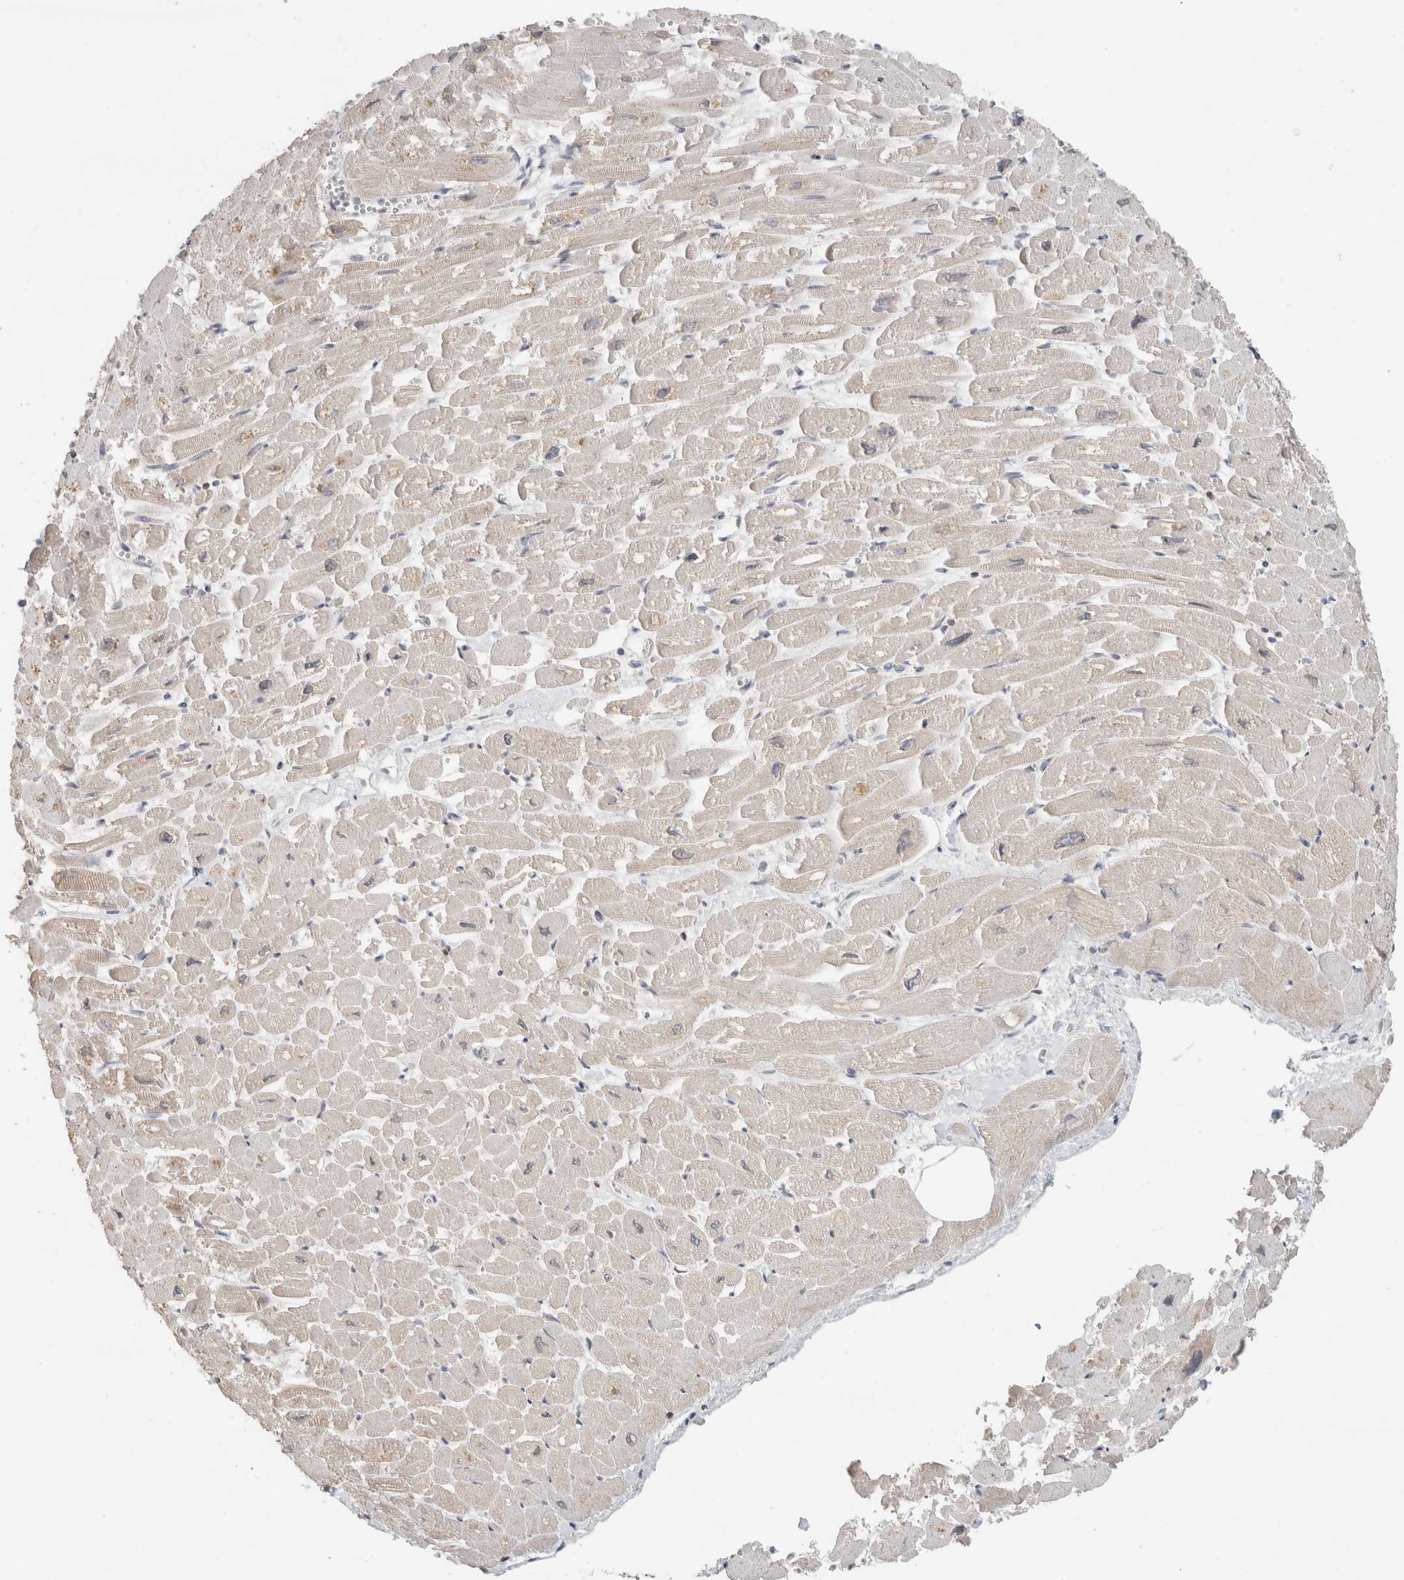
{"staining": {"intensity": "negative", "quantity": "none", "location": "none"}, "tissue": "heart muscle", "cell_type": "Cardiomyocytes", "image_type": "normal", "snomed": [{"axis": "morphology", "description": "Normal tissue, NOS"}, {"axis": "topography", "description": "Heart"}], "caption": "High magnification brightfield microscopy of normal heart muscle stained with DAB (3,3'-diaminobenzidine) (brown) and counterstained with hematoxylin (blue): cardiomyocytes show no significant staining.", "gene": "TRAT1", "patient": {"sex": "male", "age": 54}}